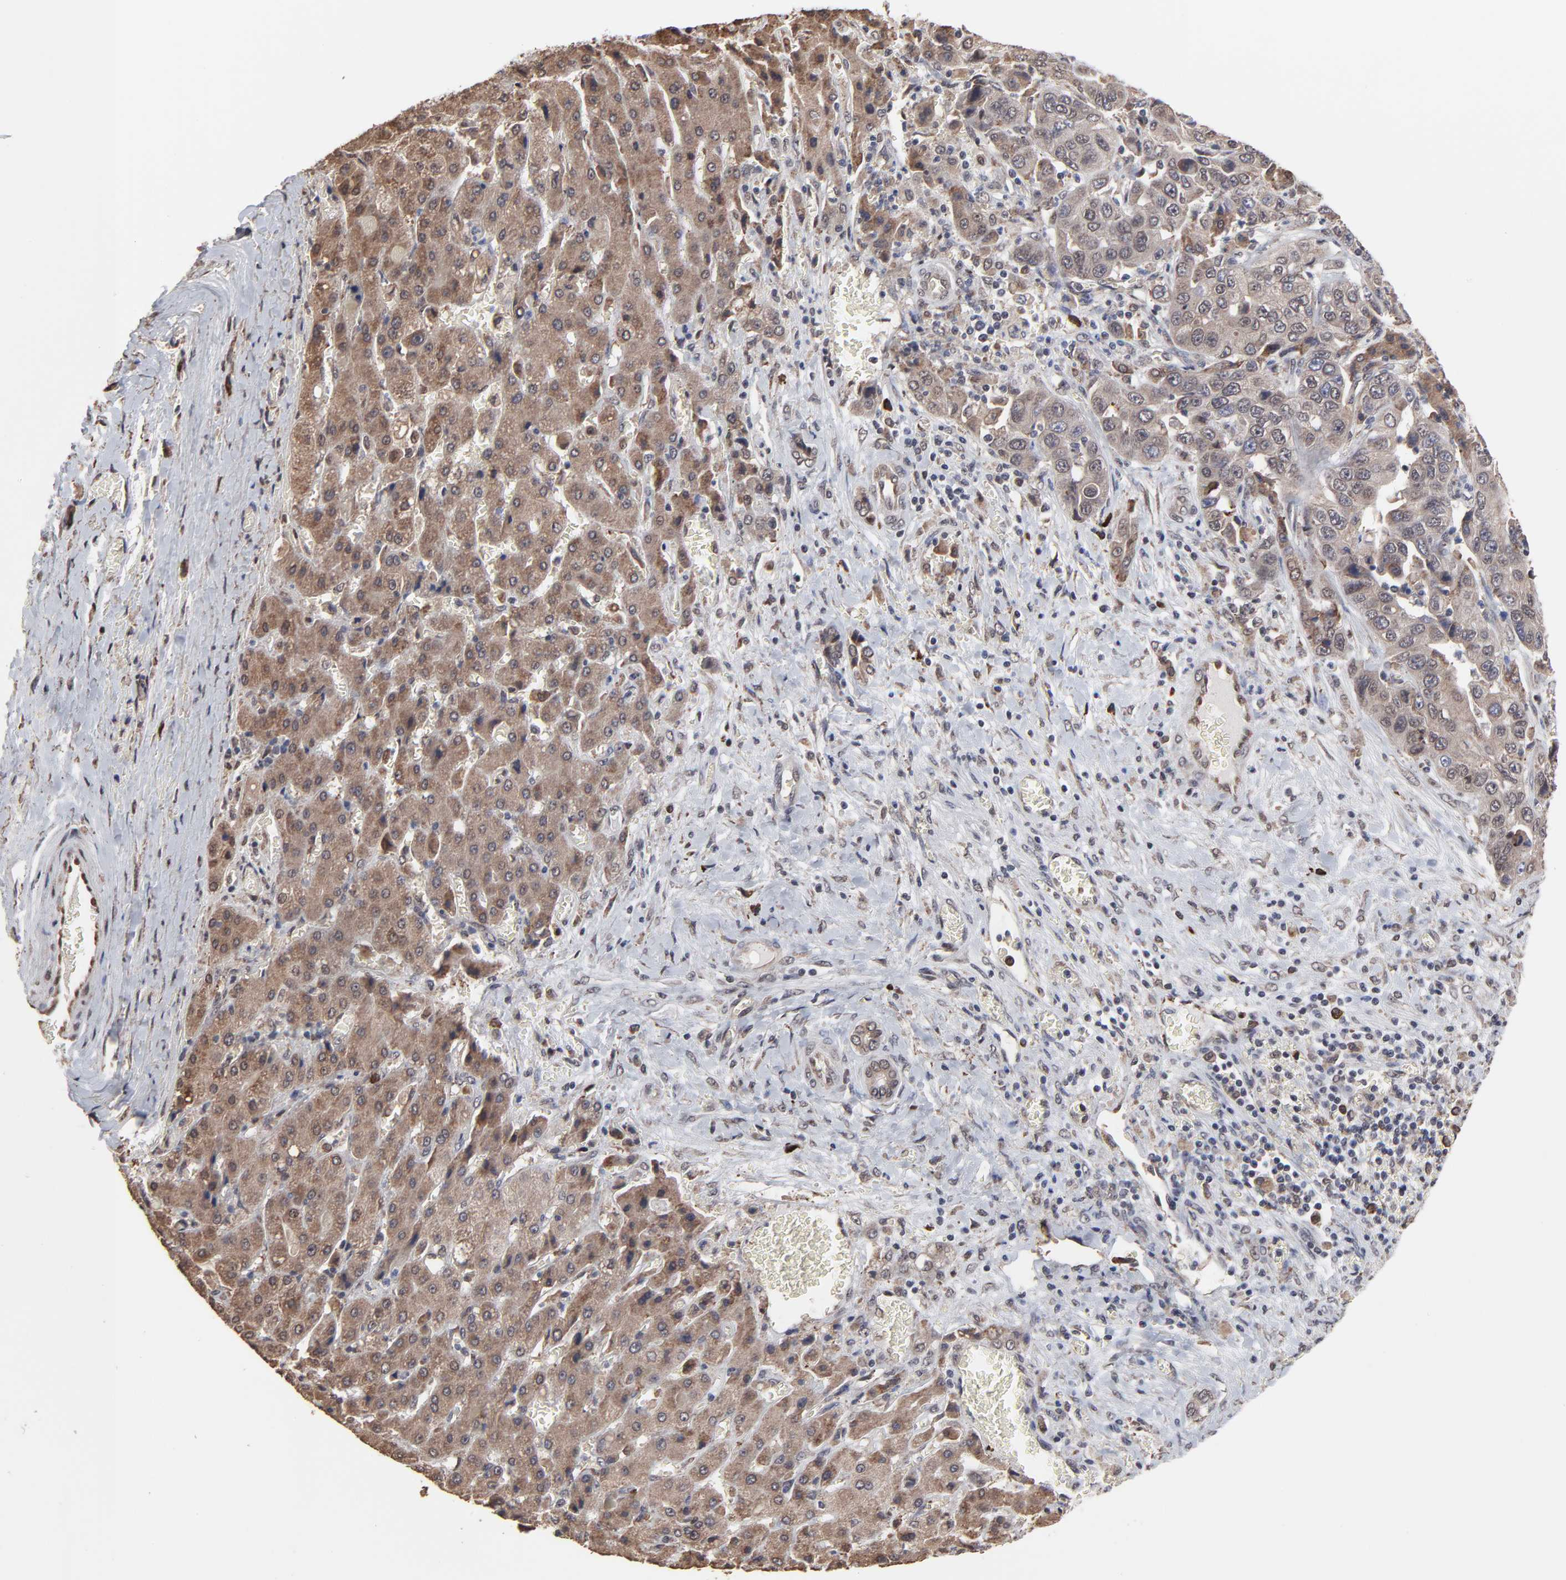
{"staining": {"intensity": "moderate", "quantity": ">75%", "location": "cytoplasmic/membranous"}, "tissue": "liver cancer", "cell_type": "Tumor cells", "image_type": "cancer", "snomed": [{"axis": "morphology", "description": "Cholangiocarcinoma"}, {"axis": "topography", "description": "Liver"}], "caption": "The histopathology image exhibits immunohistochemical staining of liver cancer (cholangiocarcinoma). There is moderate cytoplasmic/membranous staining is appreciated in about >75% of tumor cells.", "gene": "CHM", "patient": {"sex": "female", "age": 52}}